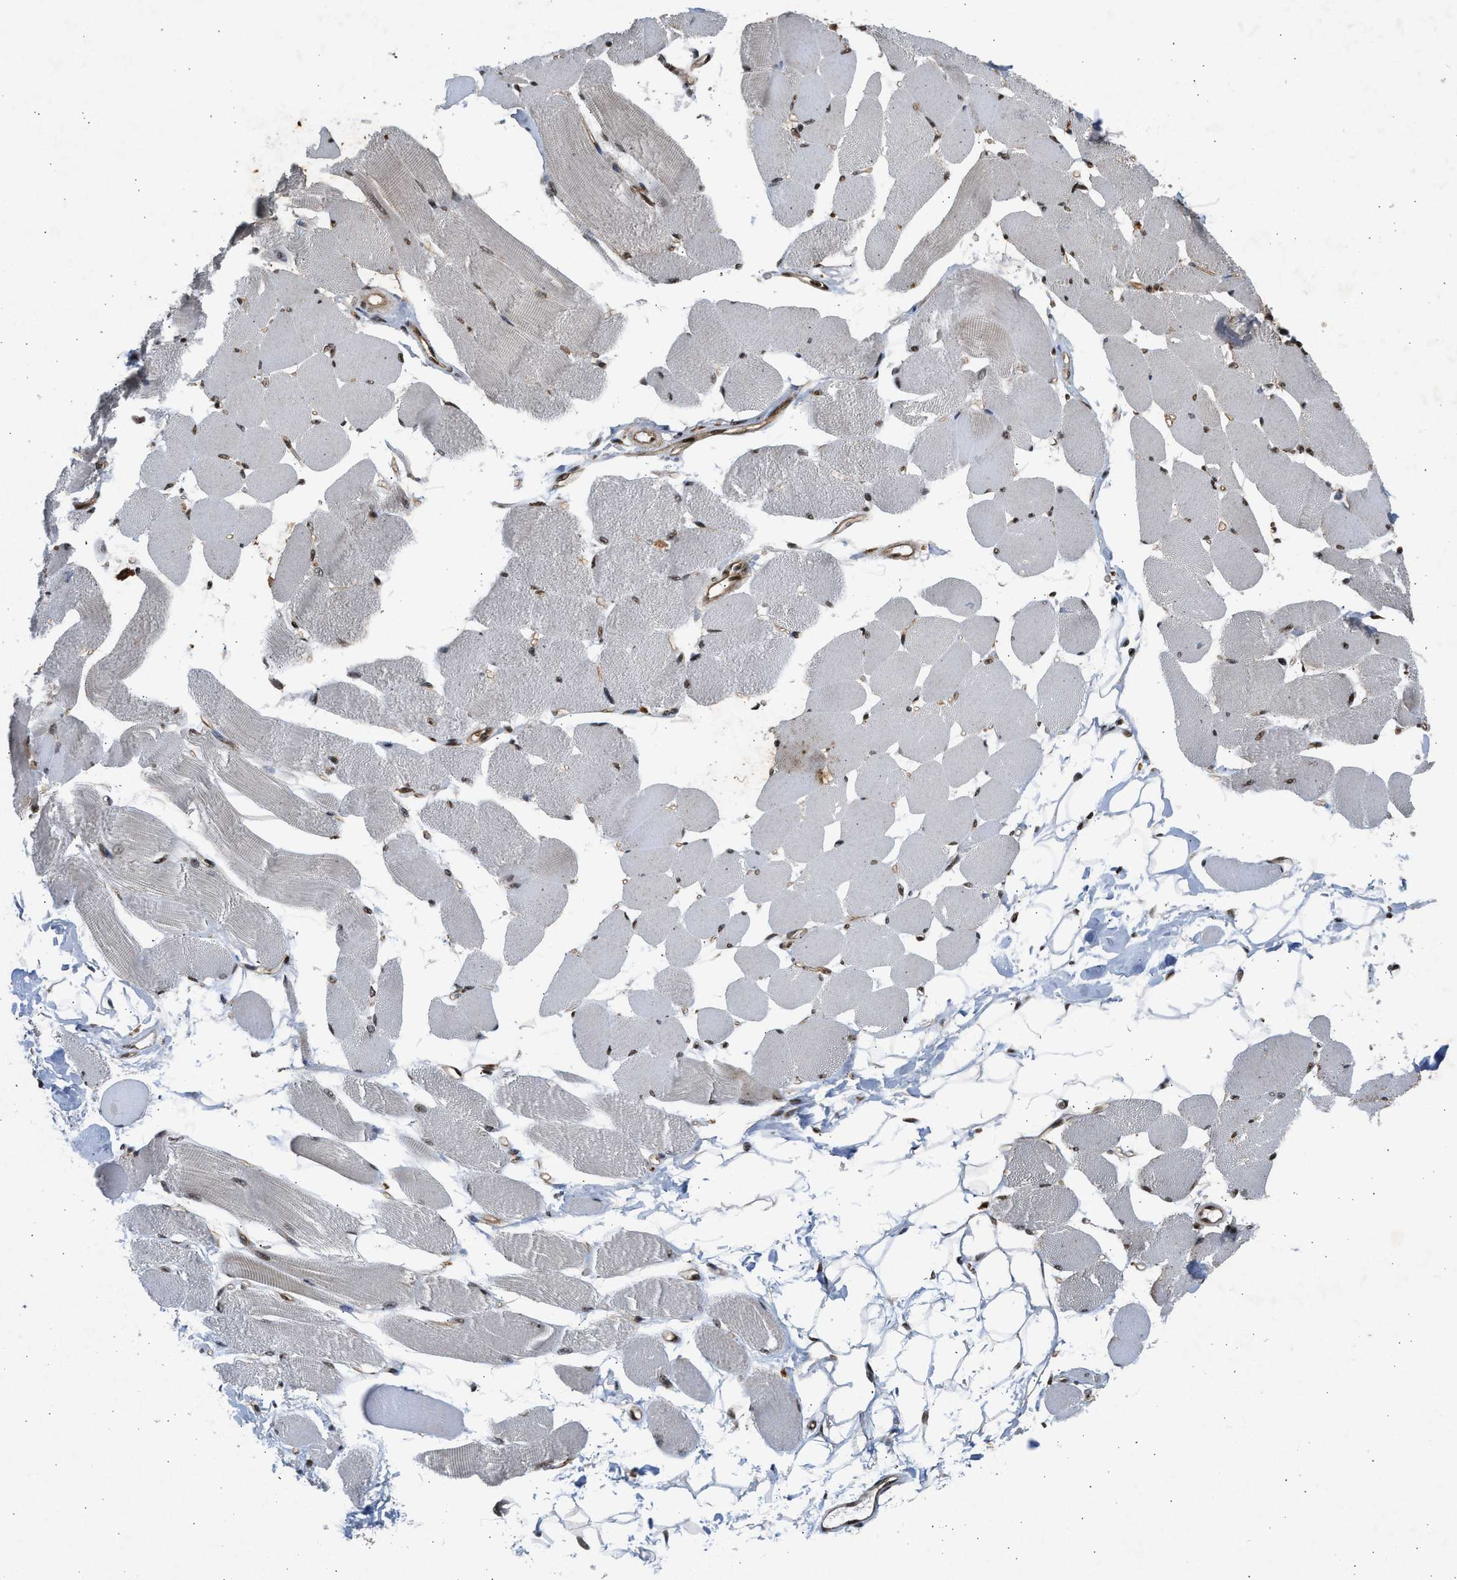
{"staining": {"intensity": "moderate", "quantity": ">75%", "location": "nuclear"}, "tissue": "skeletal muscle", "cell_type": "Myocytes", "image_type": "normal", "snomed": [{"axis": "morphology", "description": "Normal tissue, NOS"}, {"axis": "topography", "description": "Skeletal muscle"}, {"axis": "topography", "description": "Peripheral nerve tissue"}], "caption": "Immunohistochemistry (IHC) staining of unremarkable skeletal muscle, which demonstrates medium levels of moderate nuclear staining in approximately >75% of myocytes indicating moderate nuclear protein expression. The staining was performed using DAB (3,3'-diaminobenzidine) (brown) for protein detection and nuclei were counterstained in hematoxylin (blue).", "gene": "TFDP2", "patient": {"sex": "female", "age": 84}}